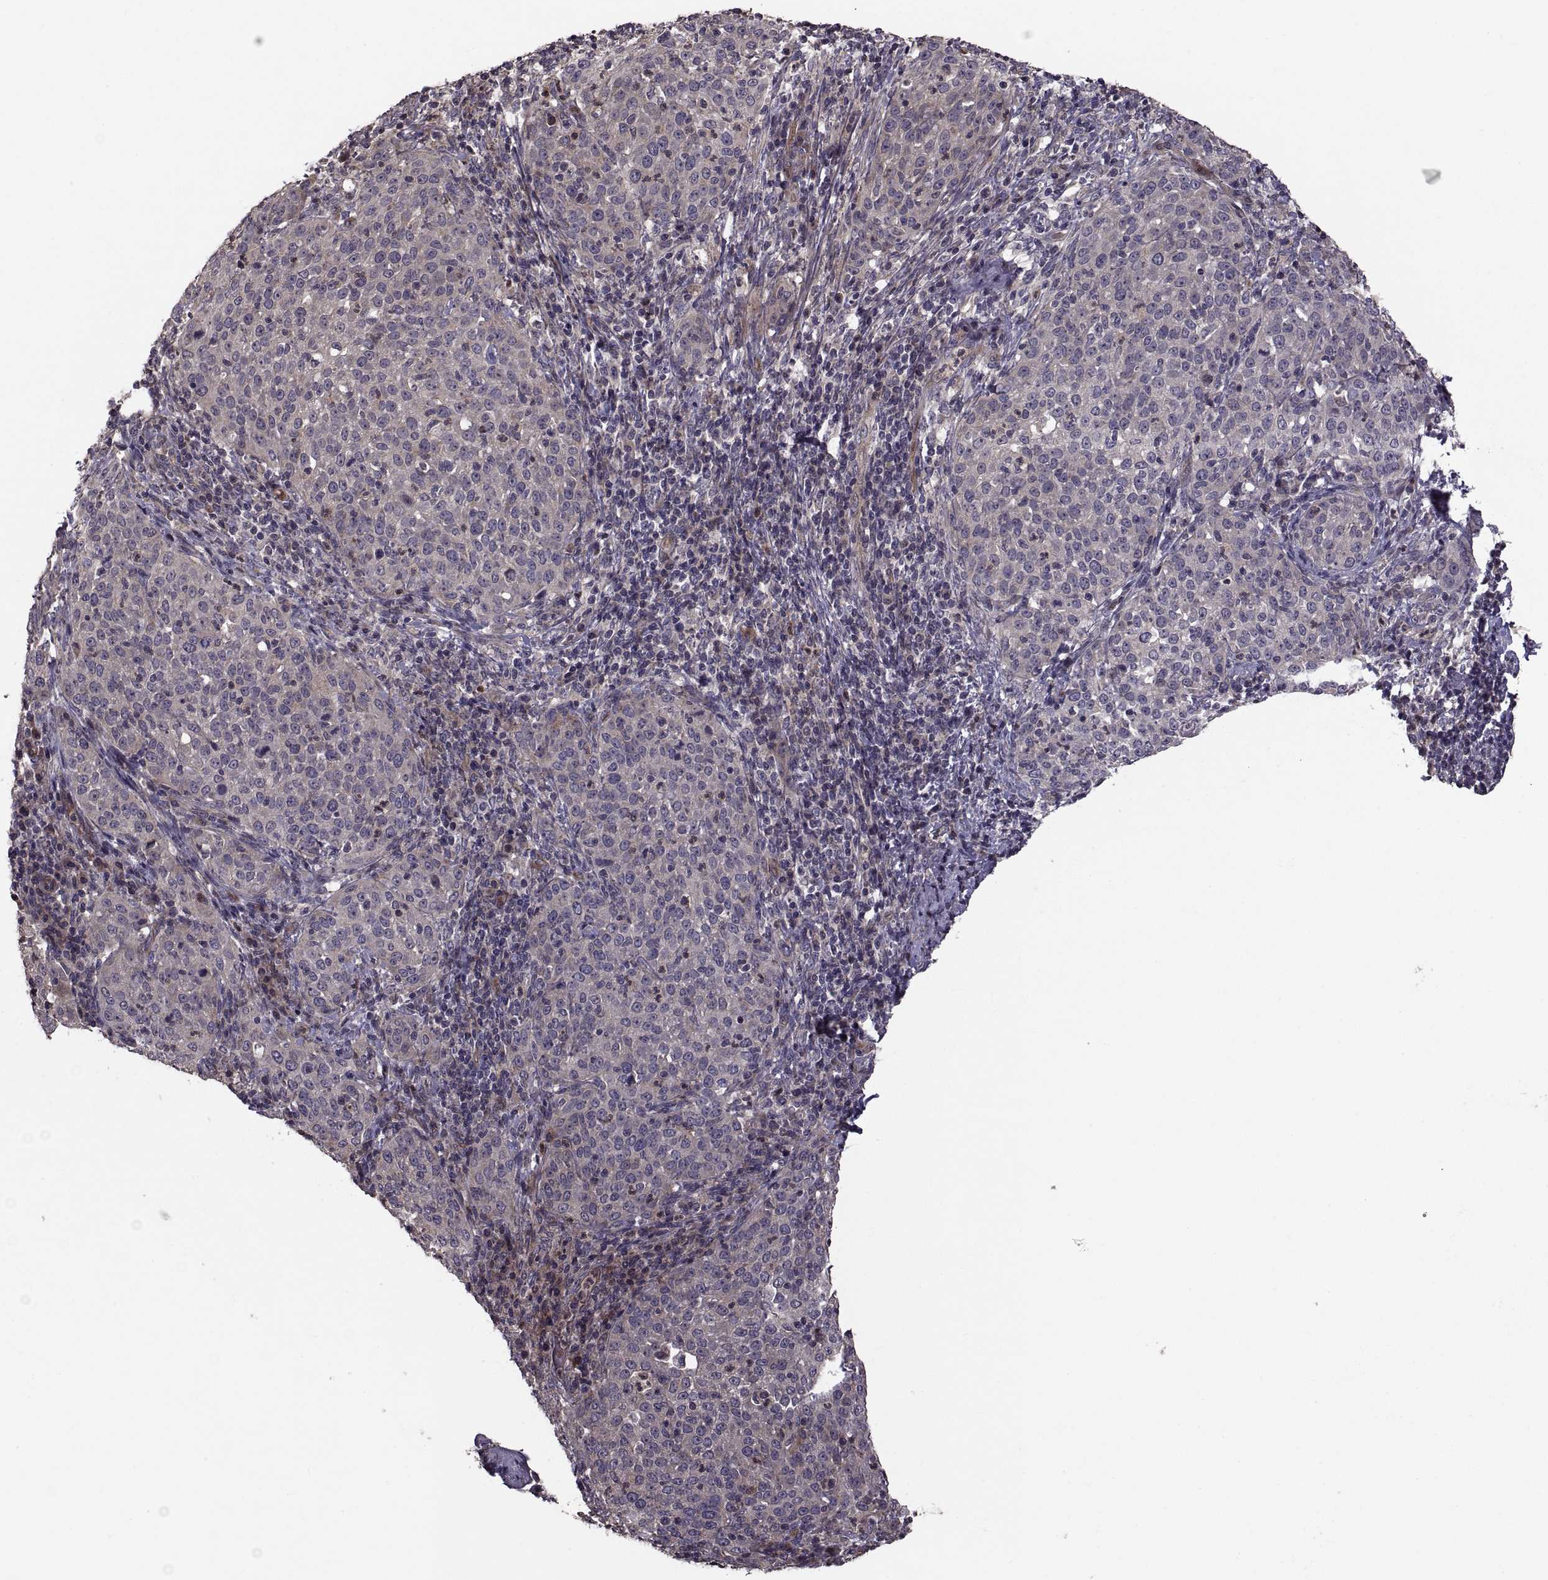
{"staining": {"intensity": "negative", "quantity": "none", "location": "none"}, "tissue": "cervical cancer", "cell_type": "Tumor cells", "image_type": "cancer", "snomed": [{"axis": "morphology", "description": "Squamous cell carcinoma, NOS"}, {"axis": "topography", "description": "Cervix"}], "caption": "Cervical cancer (squamous cell carcinoma) stained for a protein using immunohistochemistry reveals no expression tumor cells.", "gene": "PMM2", "patient": {"sex": "female", "age": 51}}